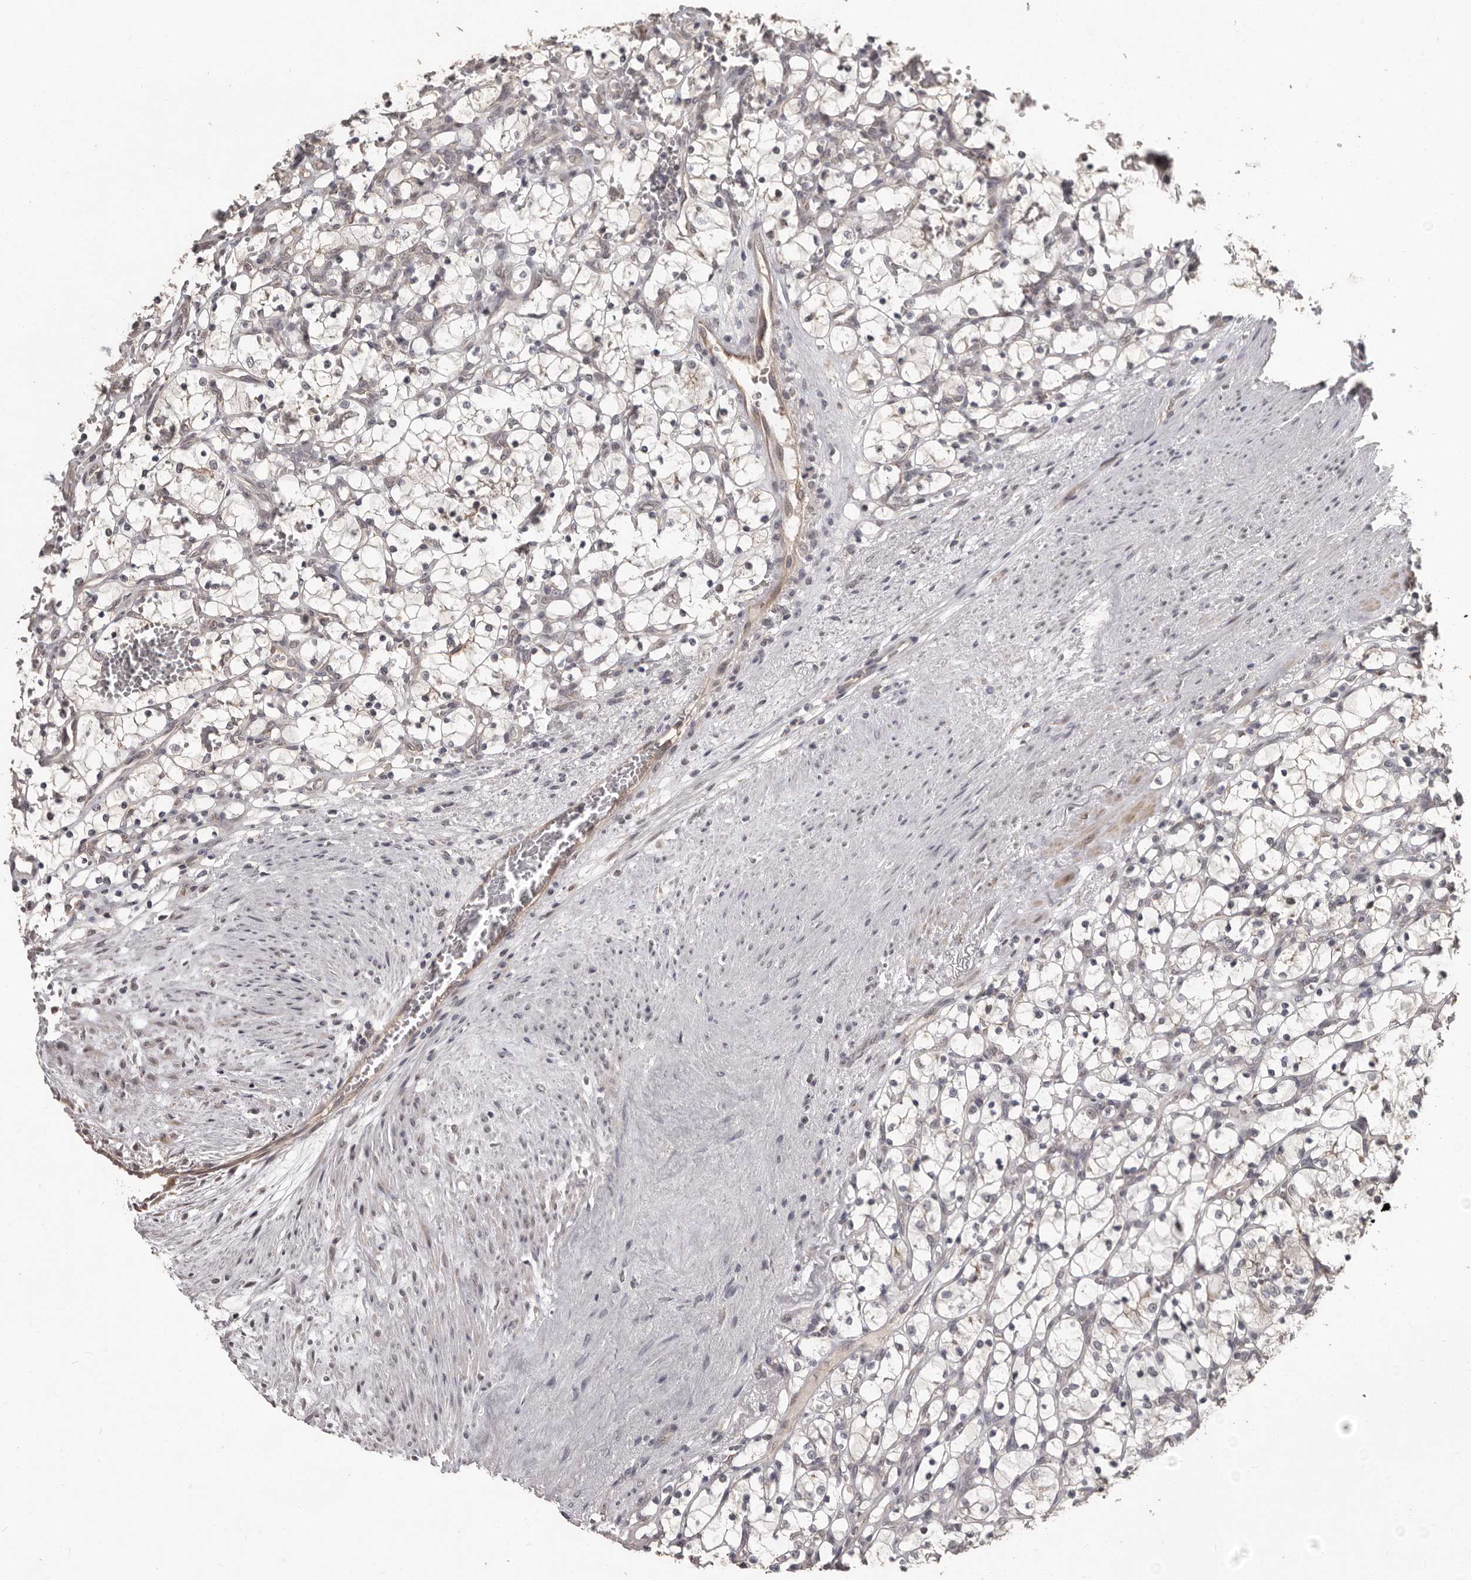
{"staining": {"intensity": "negative", "quantity": "none", "location": "none"}, "tissue": "renal cancer", "cell_type": "Tumor cells", "image_type": "cancer", "snomed": [{"axis": "morphology", "description": "Adenocarcinoma, NOS"}, {"axis": "topography", "description": "Kidney"}], "caption": "IHC of human renal cancer (adenocarcinoma) displays no staining in tumor cells. The staining was performed using DAB to visualize the protein expression in brown, while the nuclei were stained in blue with hematoxylin (Magnification: 20x).", "gene": "ZFP14", "patient": {"sex": "female", "age": 69}}